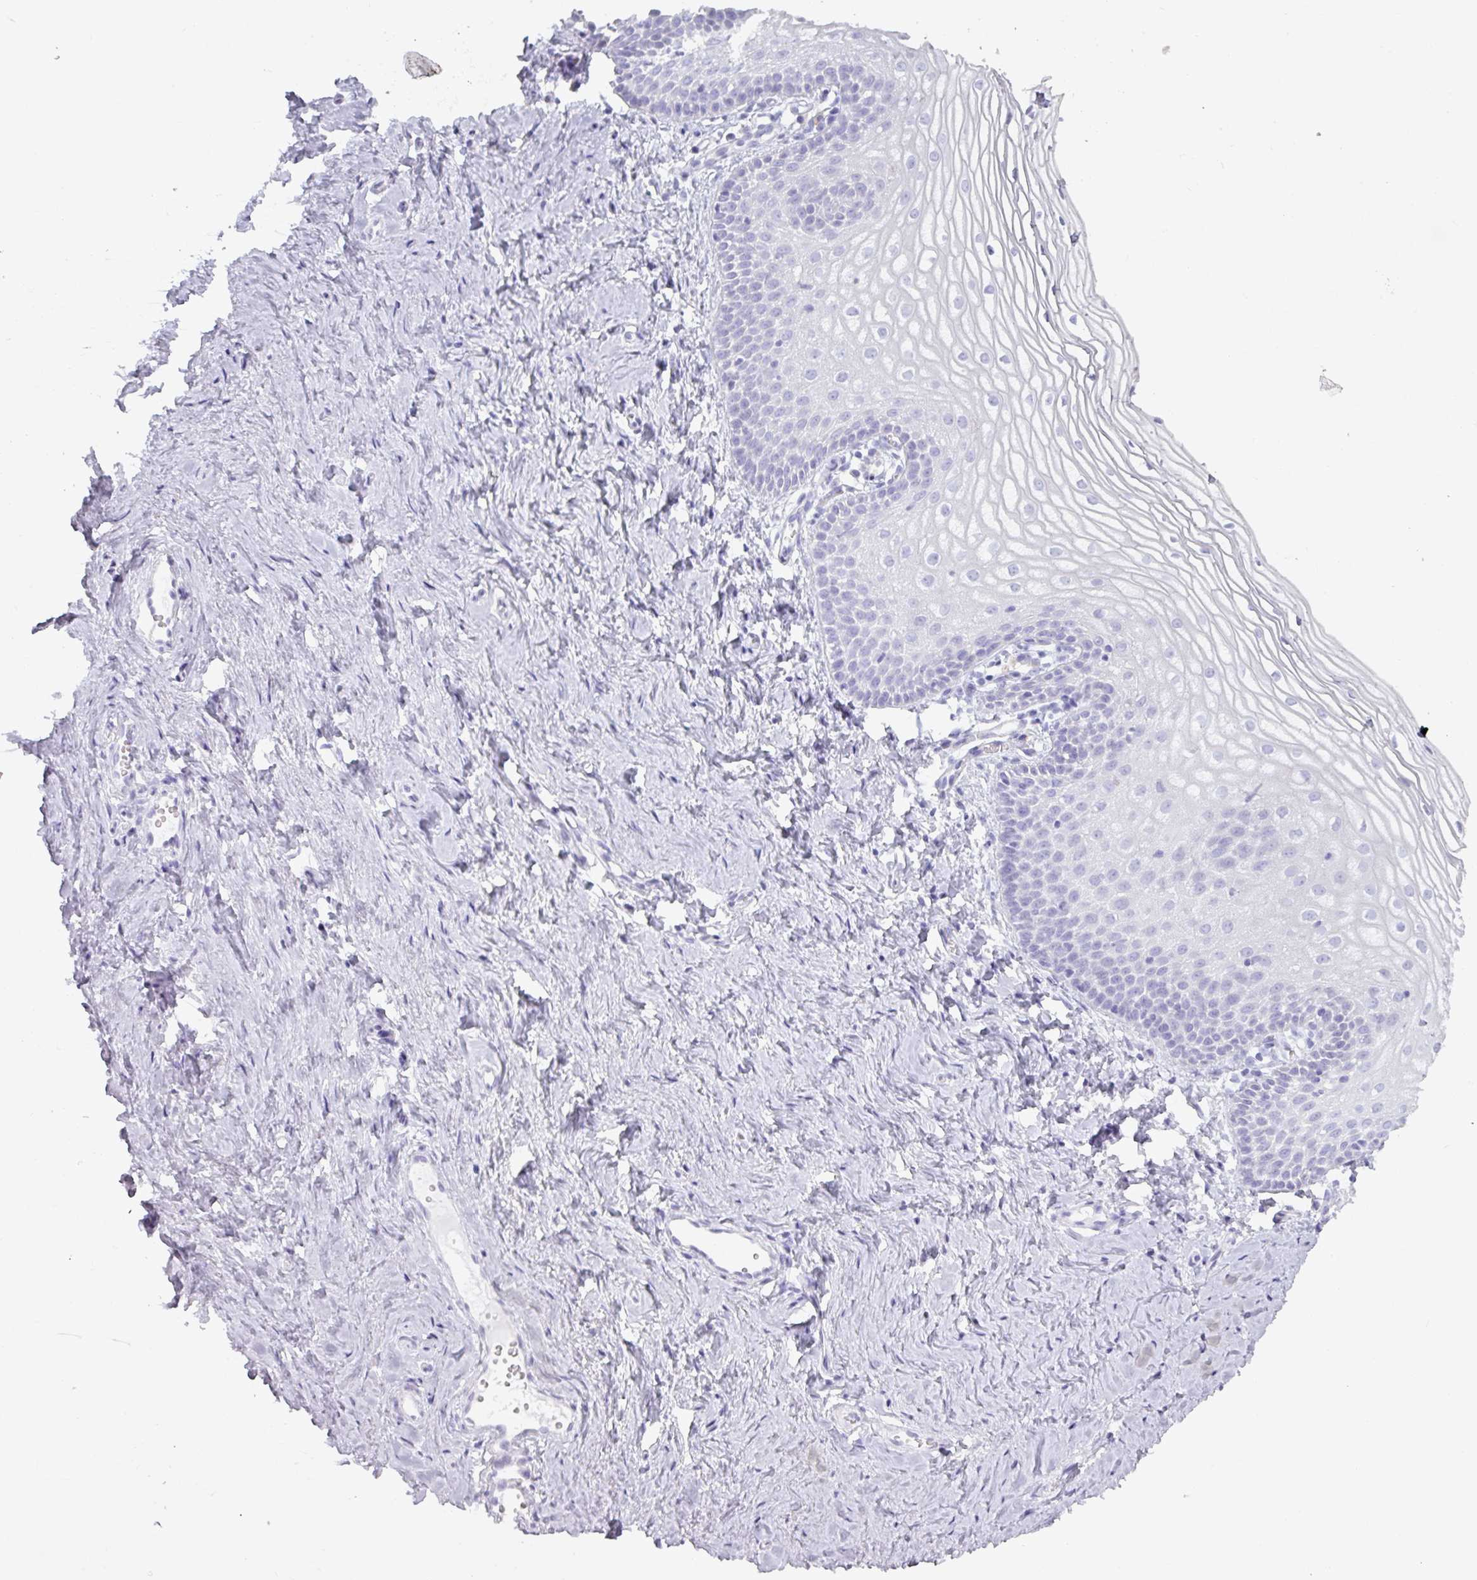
{"staining": {"intensity": "negative", "quantity": "none", "location": "none"}, "tissue": "vagina", "cell_type": "Squamous epithelial cells", "image_type": "normal", "snomed": [{"axis": "morphology", "description": "Normal tissue, NOS"}, {"axis": "topography", "description": "Vagina"}], "caption": "Squamous epithelial cells are negative for brown protein staining in normal vagina. (DAB (3,3'-diaminobenzidine) IHC, high magnification).", "gene": "PGA3", "patient": {"sex": "female", "age": 56}}